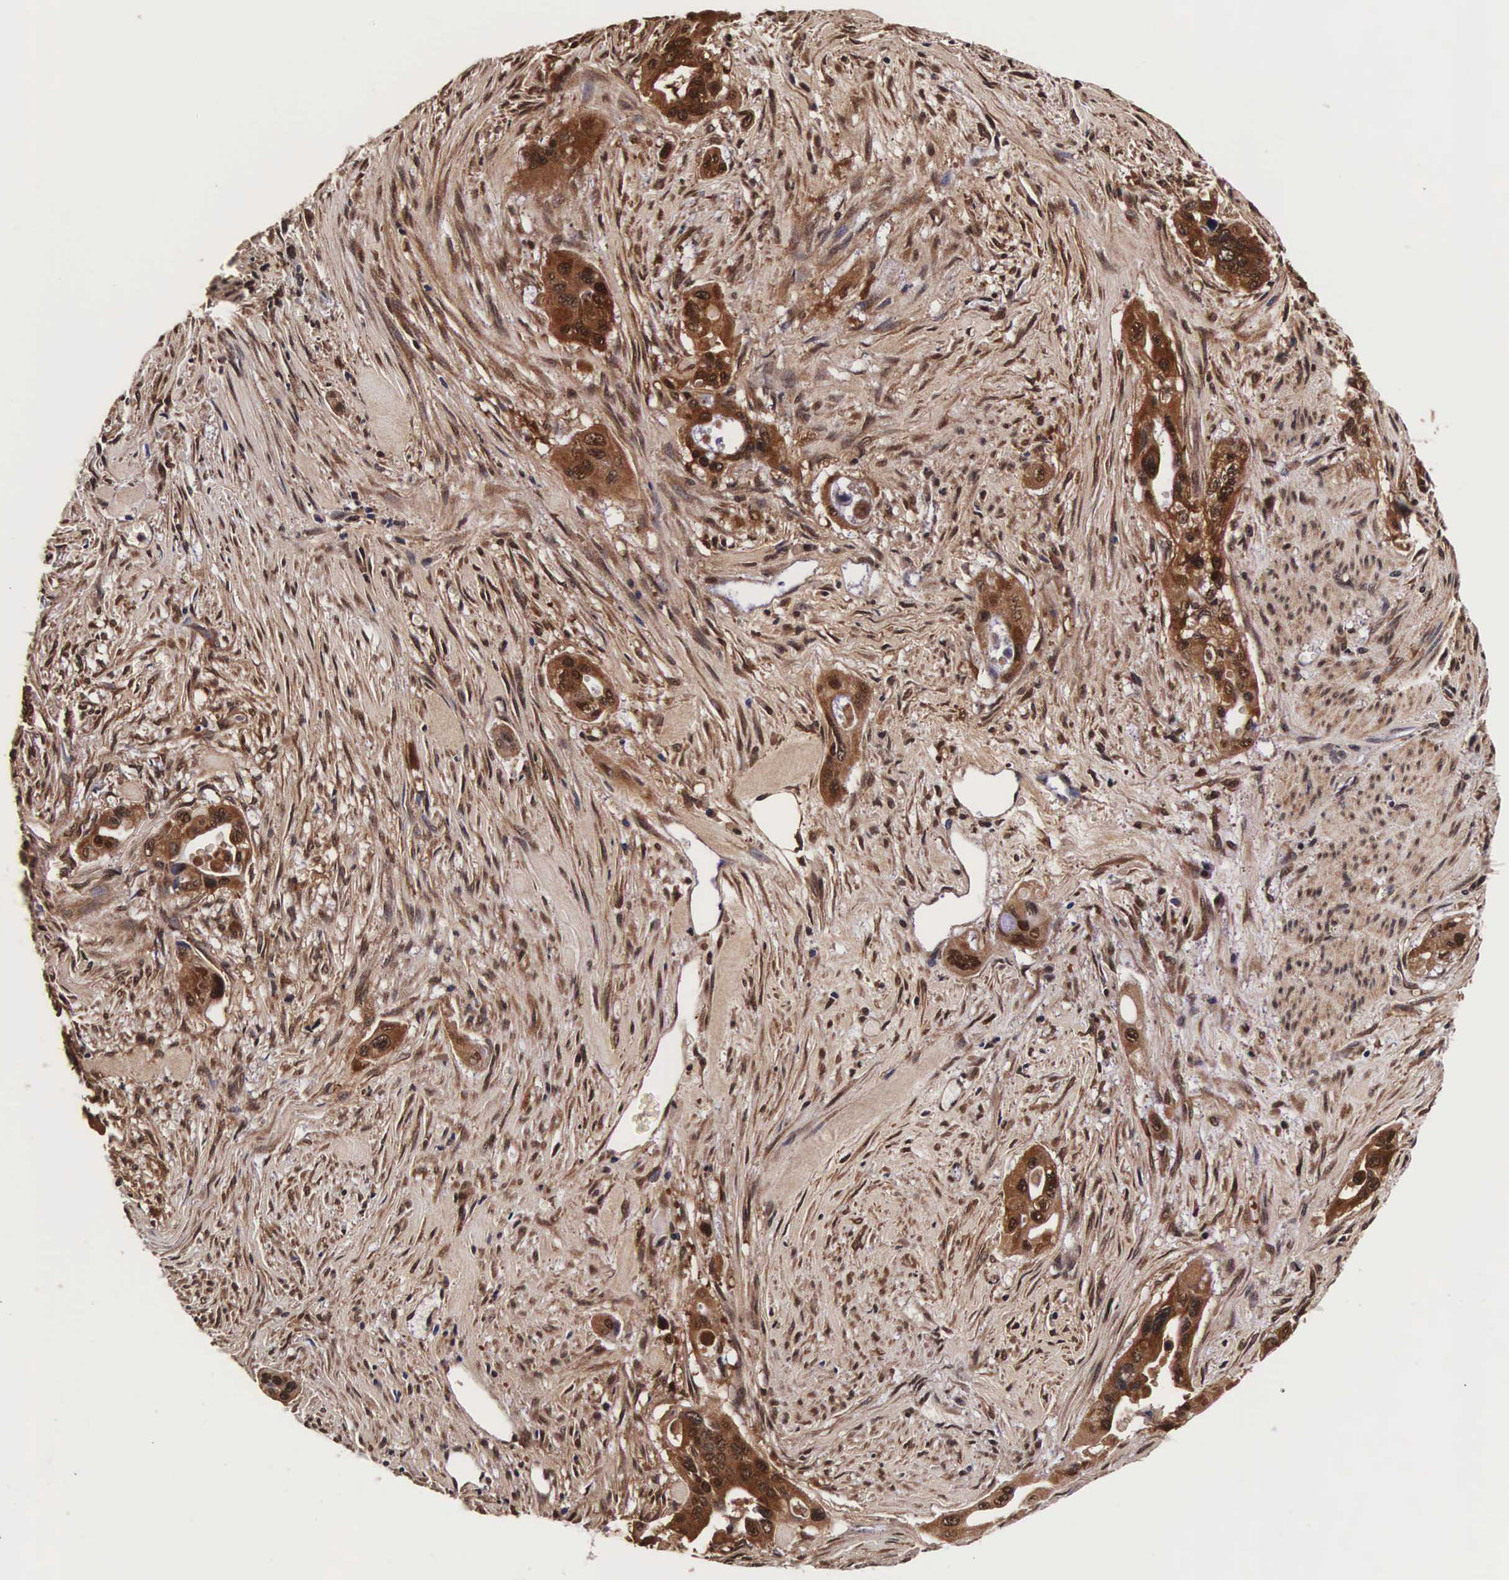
{"staining": {"intensity": "strong", "quantity": ">75%", "location": "cytoplasmic/membranous,nuclear"}, "tissue": "pancreatic cancer", "cell_type": "Tumor cells", "image_type": "cancer", "snomed": [{"axis": "morphology", "description": "Adenocarcinoma, NOS"}, {"axis": "topography", "description": "Pancreas"}], "caption": "Pancreatic cancer (adenocarcinoma) stained with a brown dye displays strong cytoplasmic/membranous and nuclear positive expression in approximately >75% of tumor cells.", "gene": "TECPR2", "patient": {"sex": "male", "age": 77}}